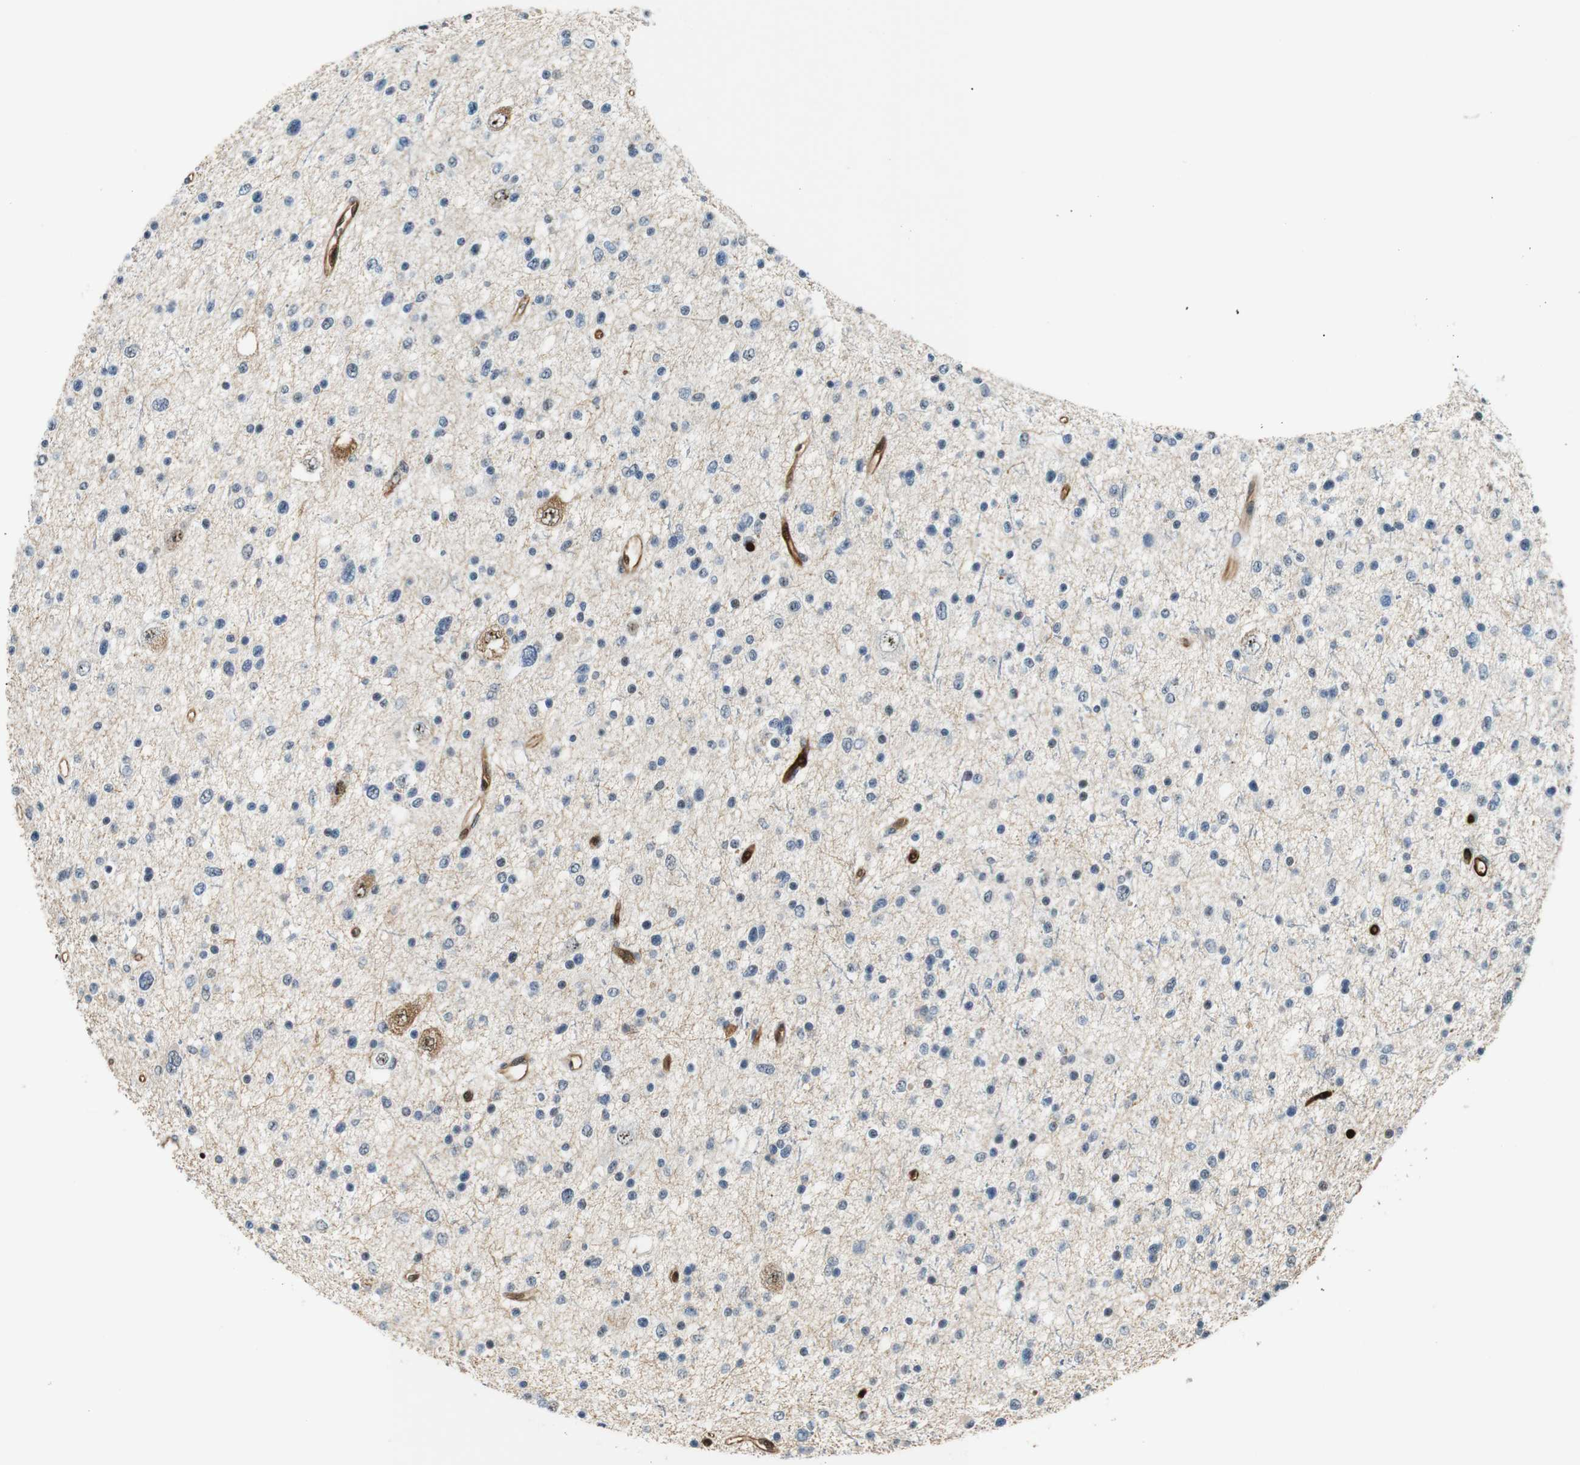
{"staining": {"intensity": "negative", "quantity": "none", "location": "none"}, "tissue": "glioma", "cell_type": "Tumor cells", "image_type": "cancer", "snomed": [{"axis": "morphology", "description": "Glioma, malignant, Low grade"}, {"axis": "topography", "description": "Brain"}], "caption": "IHC photomicrograph of neoplastic tissue: human malignant glioma (low-grade) stained with DAB (3,3'-diaminobenzidine) exhibits no significant protein expression in tumor cells. The staining is performed using DAB (3,3'-diaminobenzidine) brown chromogen with nuclei counter-stained in using hematoxylin.", "gene": "LXN", "patient": {"sex": "female", "age": 37}}